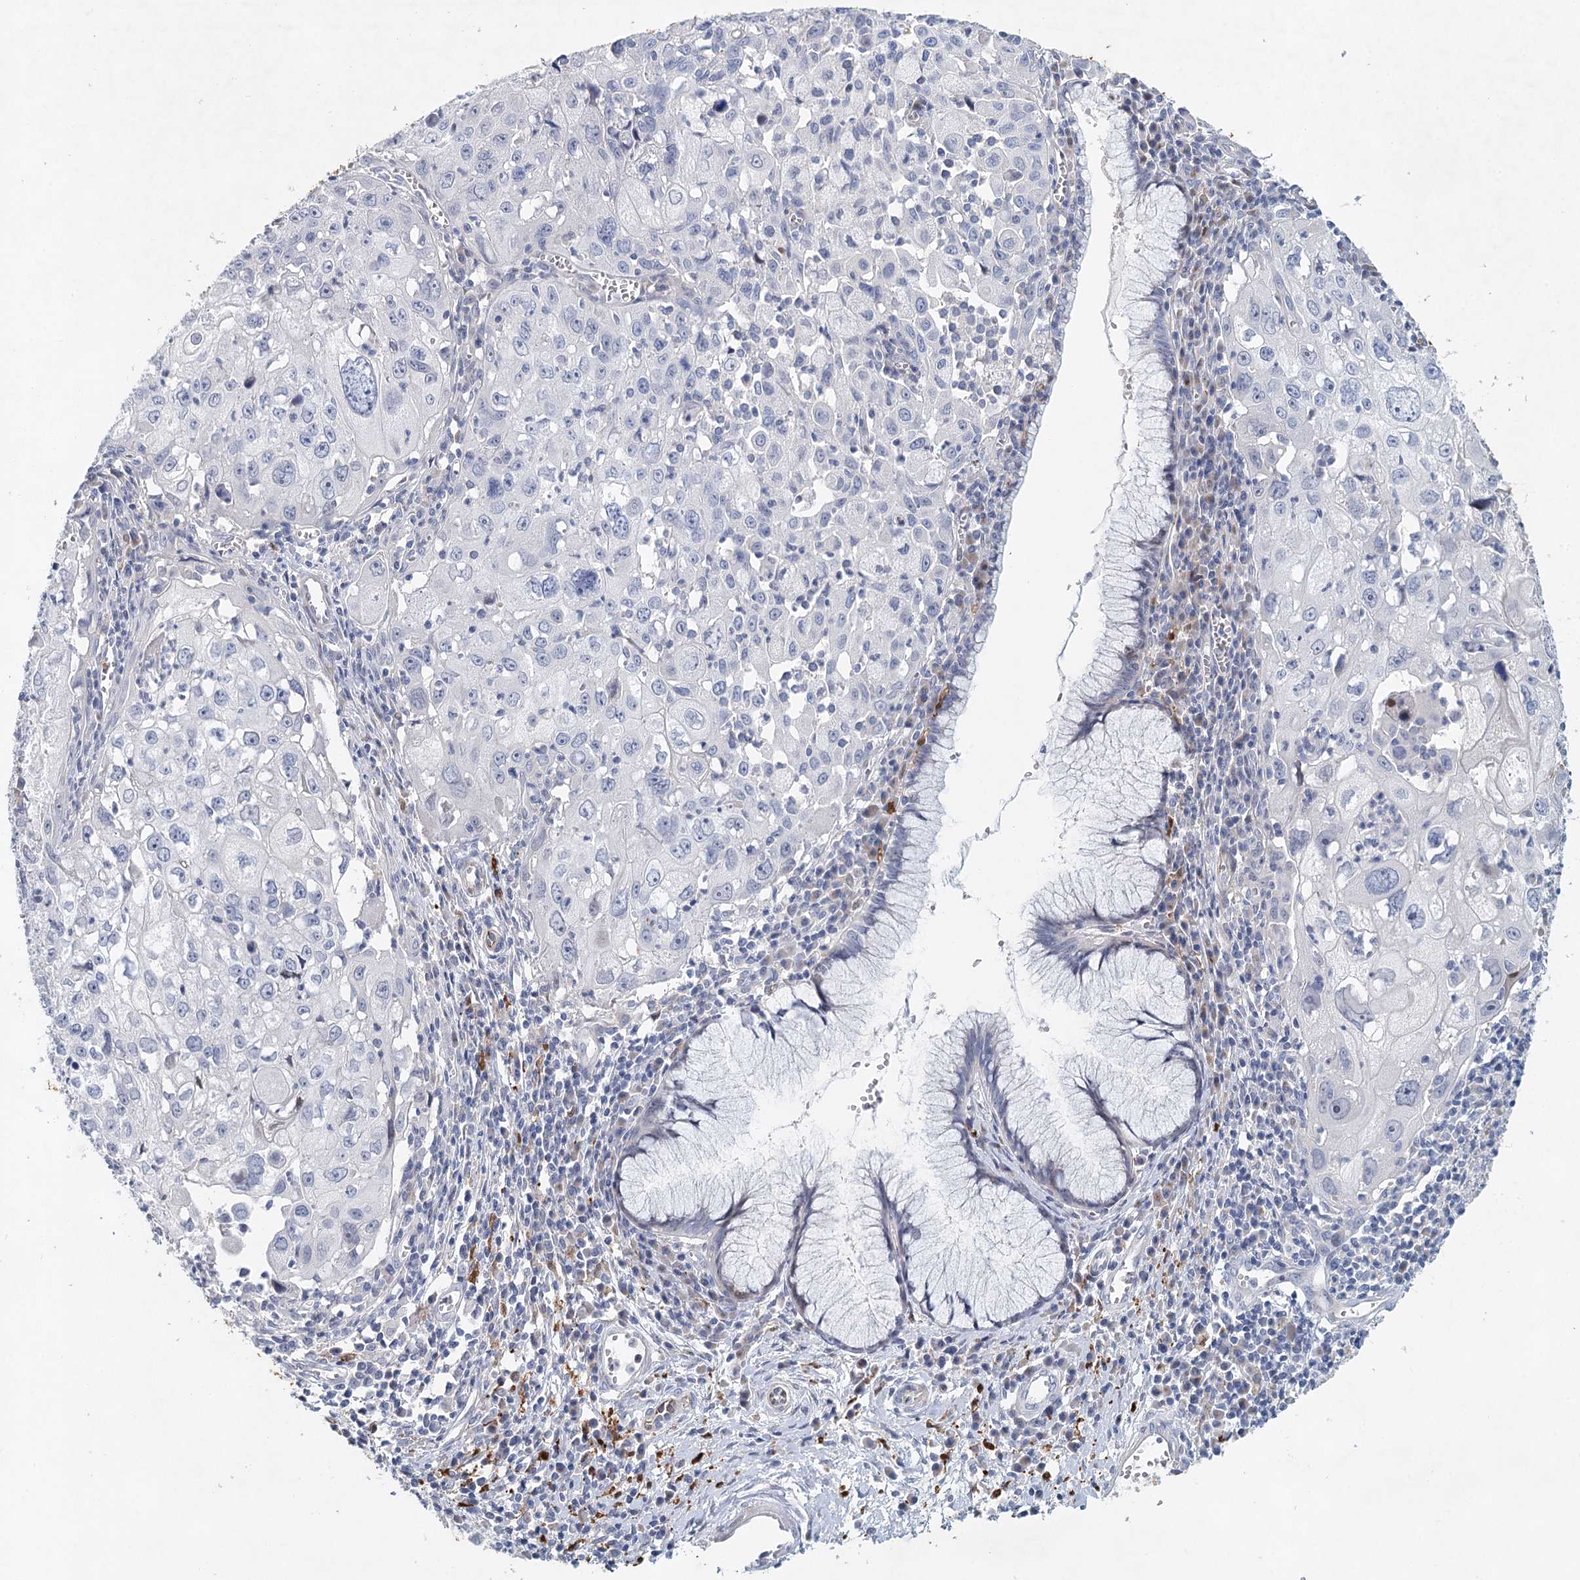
{"staining": {"intensity": "negative", "quantity": "none", "location": "none"}, "tissue": "cervical cancer", "cell_type": "Tumor cells", "image_type": "cancer", "snomed": [{"axis": "morphology", "description": "Squamous cell carcinoma, NOS"}, {"axis": "topography", "description": "Cervix"}], "caption": "The IHC photomicrograph has no significant positivity in tumor cells of cervical cancer tissue. The staining was performed using DAB (3,3'-diaminobenzidine) to visualize the protein expression in brown, while the nuclei were stained in blue with hematoxylin (Magnification: 20x).", "gene": "SLC19A3", "patient": {"sex": "female", "age": 42}}